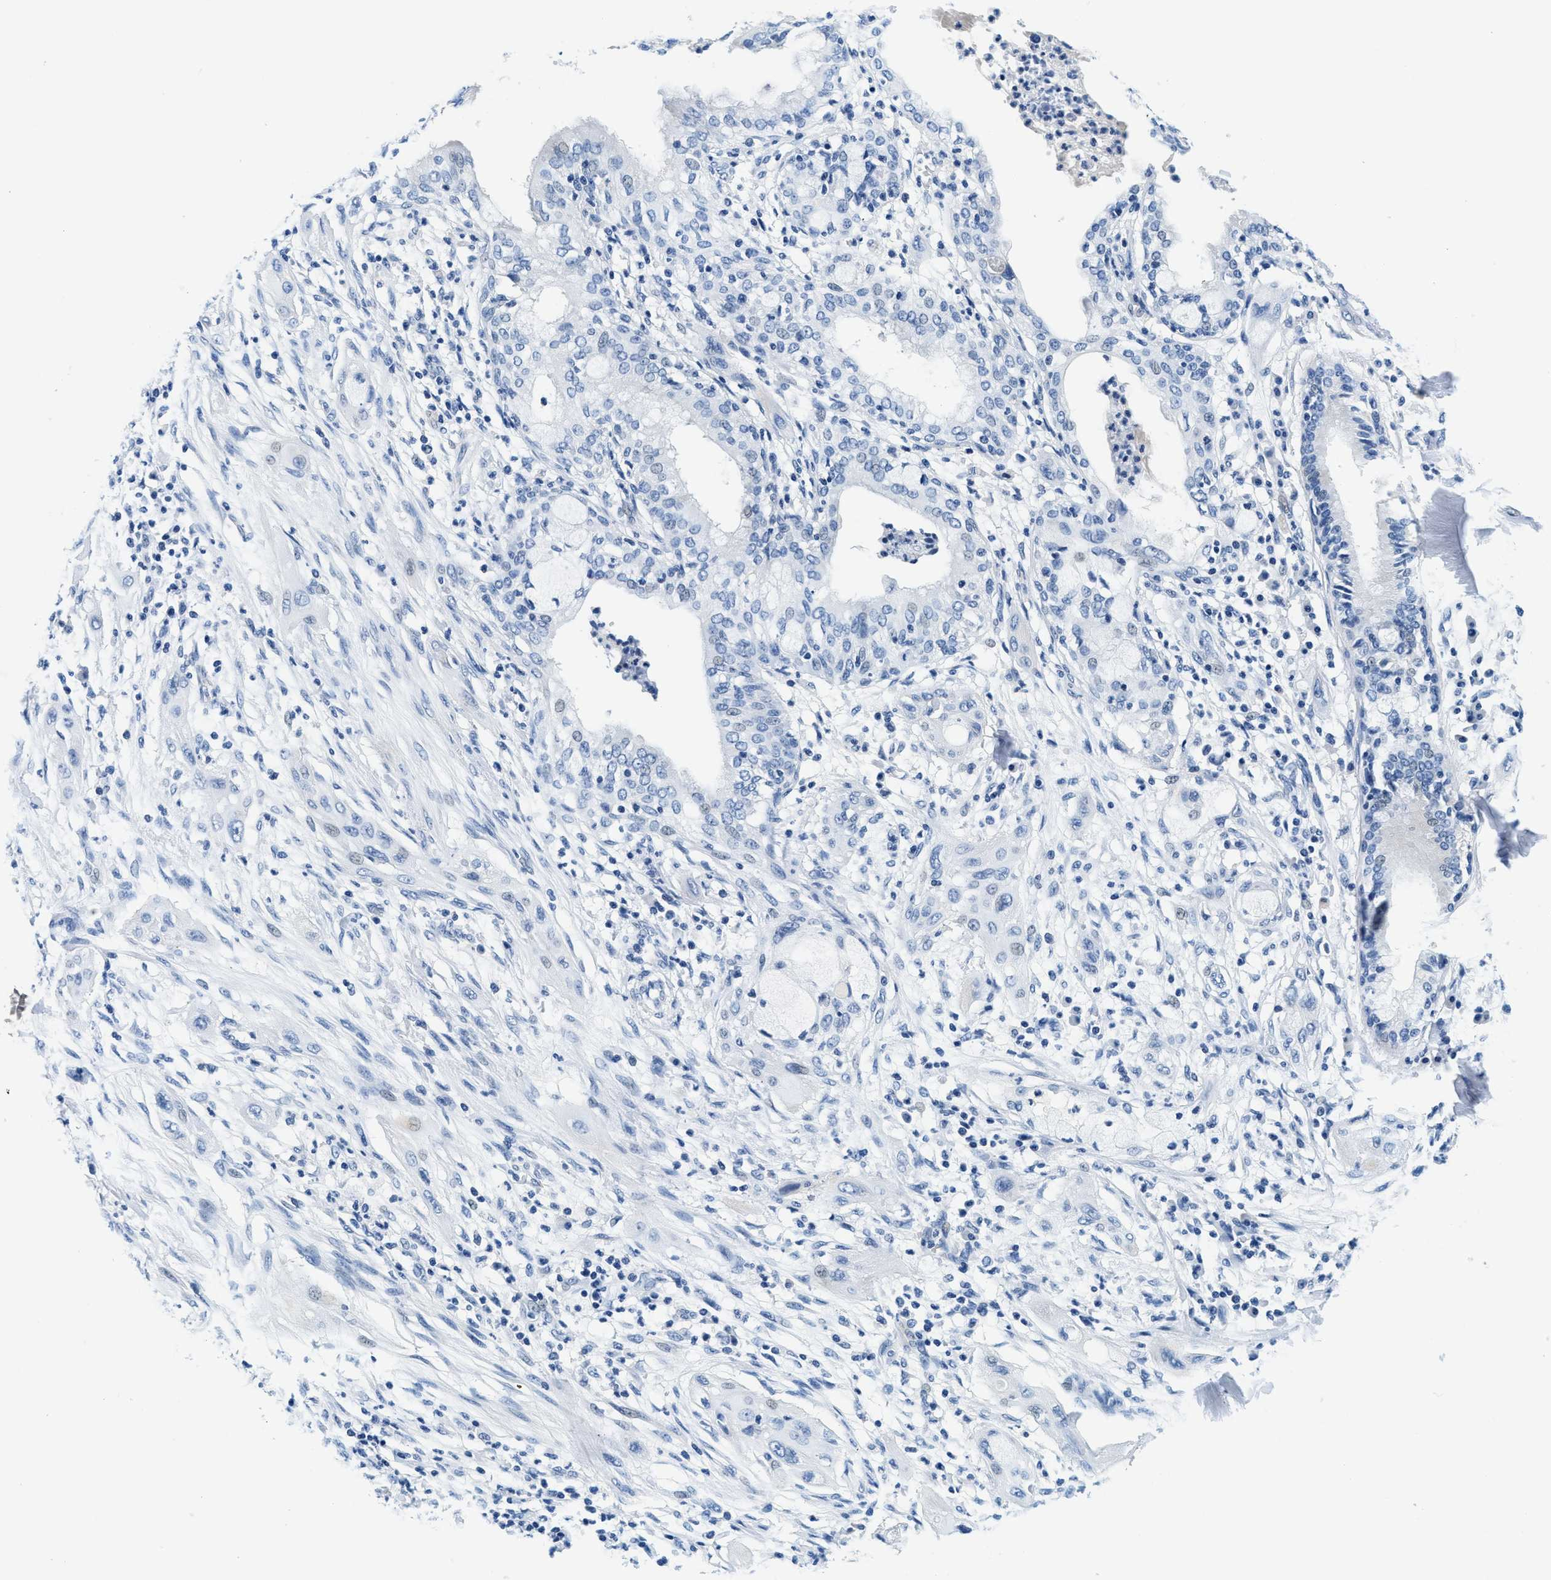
{"staining": {"intensity": "negative", "quantity": "none", "location": "none"}, "tissue": "lung cancer", "cell_type": "Tumor cells", "image_type": "cancer", "snomed": [{"axis": "morphology", "description": "Squamous cell carcinoma, NOS"}, {"axis": "topography", "description": "Lung"}], "caption": "The micrograph demonstrates no staining of tumor cells in lung cancer (squamous cell carcinoma).", "gene": "GSTM3", "patient": {"sex": "female", "age": 47}}